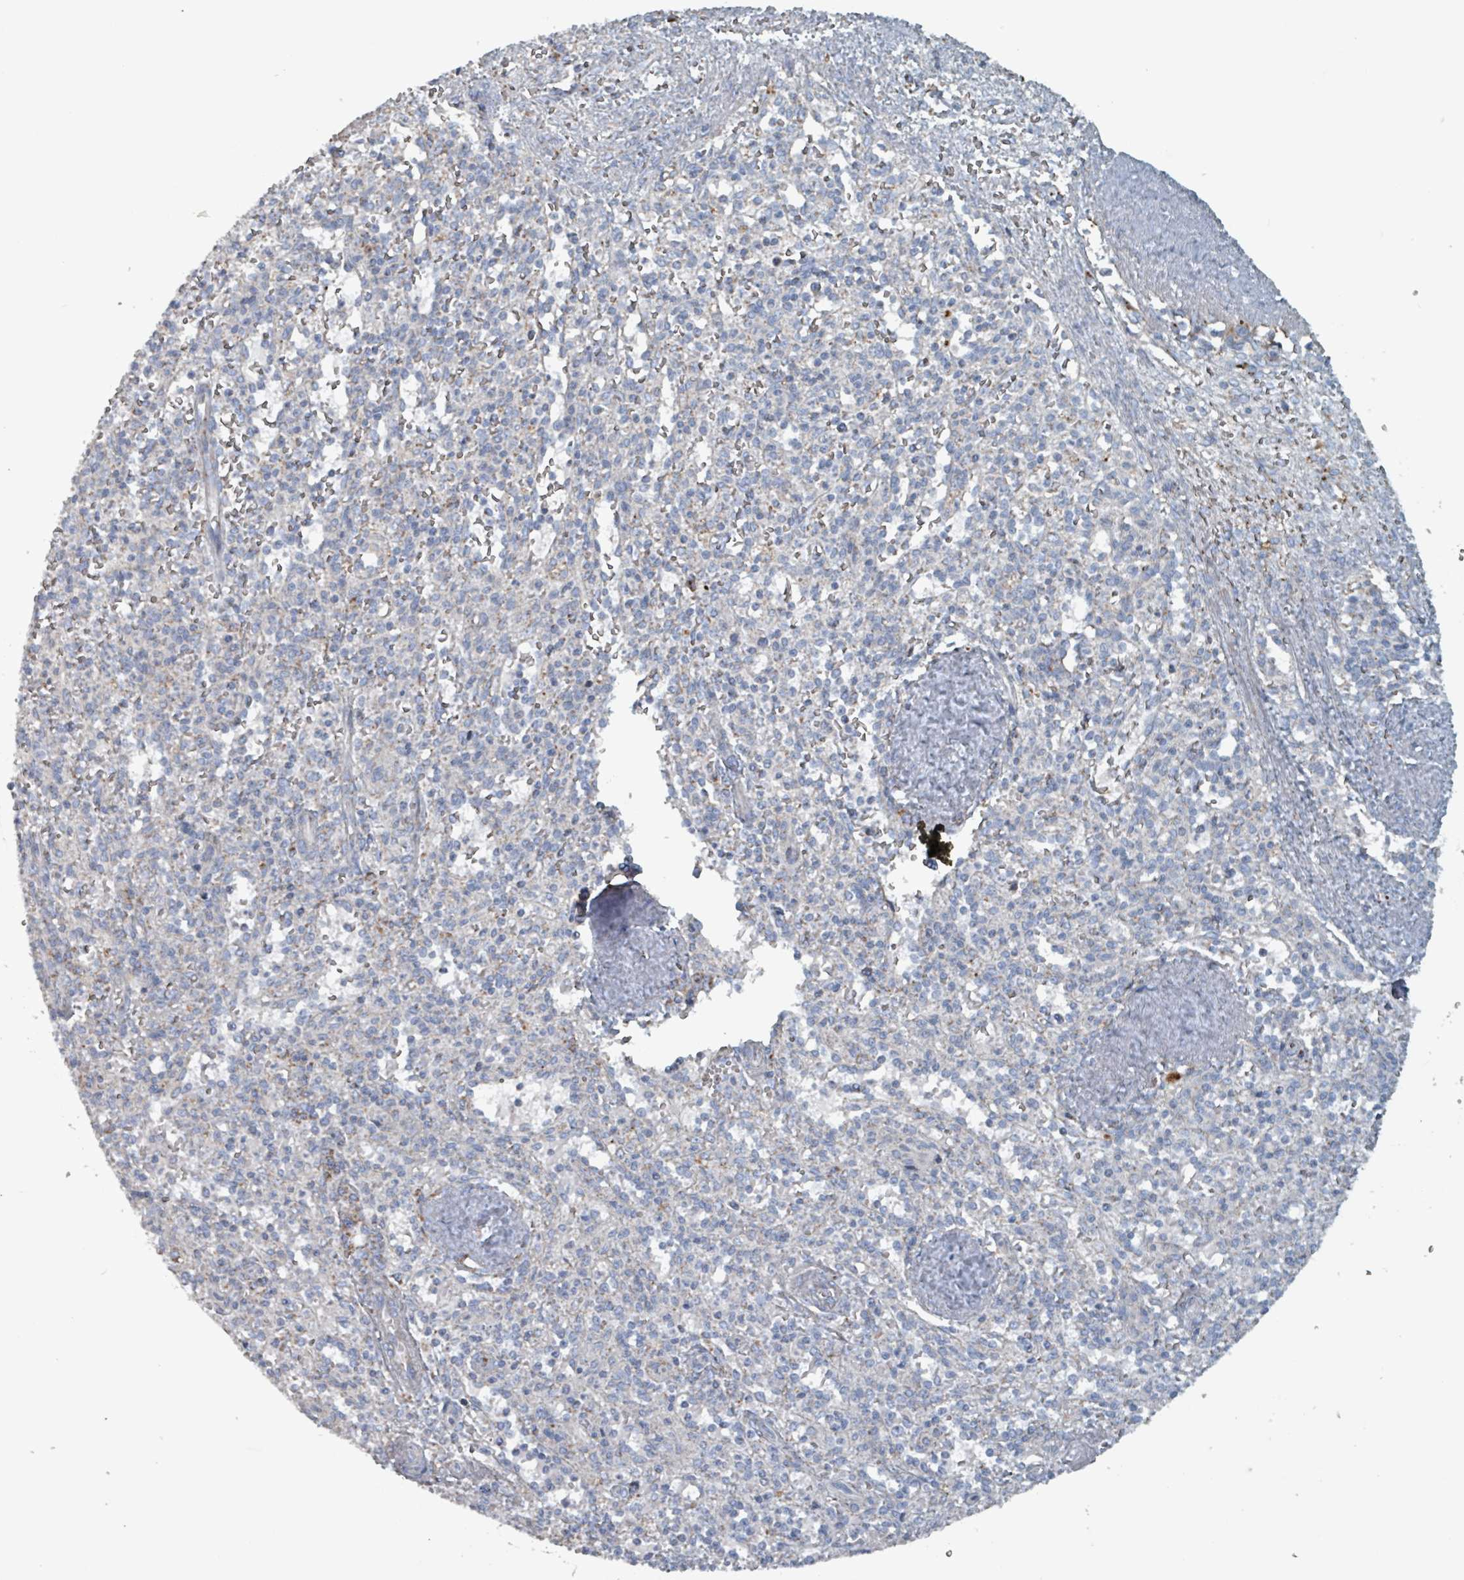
{"staining": {"intensity": "moderate", "quantity": "<25%", "location": "cytoplasmic/membranous"}, "tissue": "spleen", "cell_type": "Cells in red pulp", "image_type": "normal", "snomed": [{"axis": "morphology", "description": "Normal tissue, NOS"}, {"axis": "topography", "description": "Spleen"}], "caption": "DAB immunohistochemical staining of normal spleen demonstrates moderate cytoplasmic/membranous protein staining in about <25% of cells in red pulp.", "gene": "ABHD18", "patient": {"sex": "female", "age": 70}}